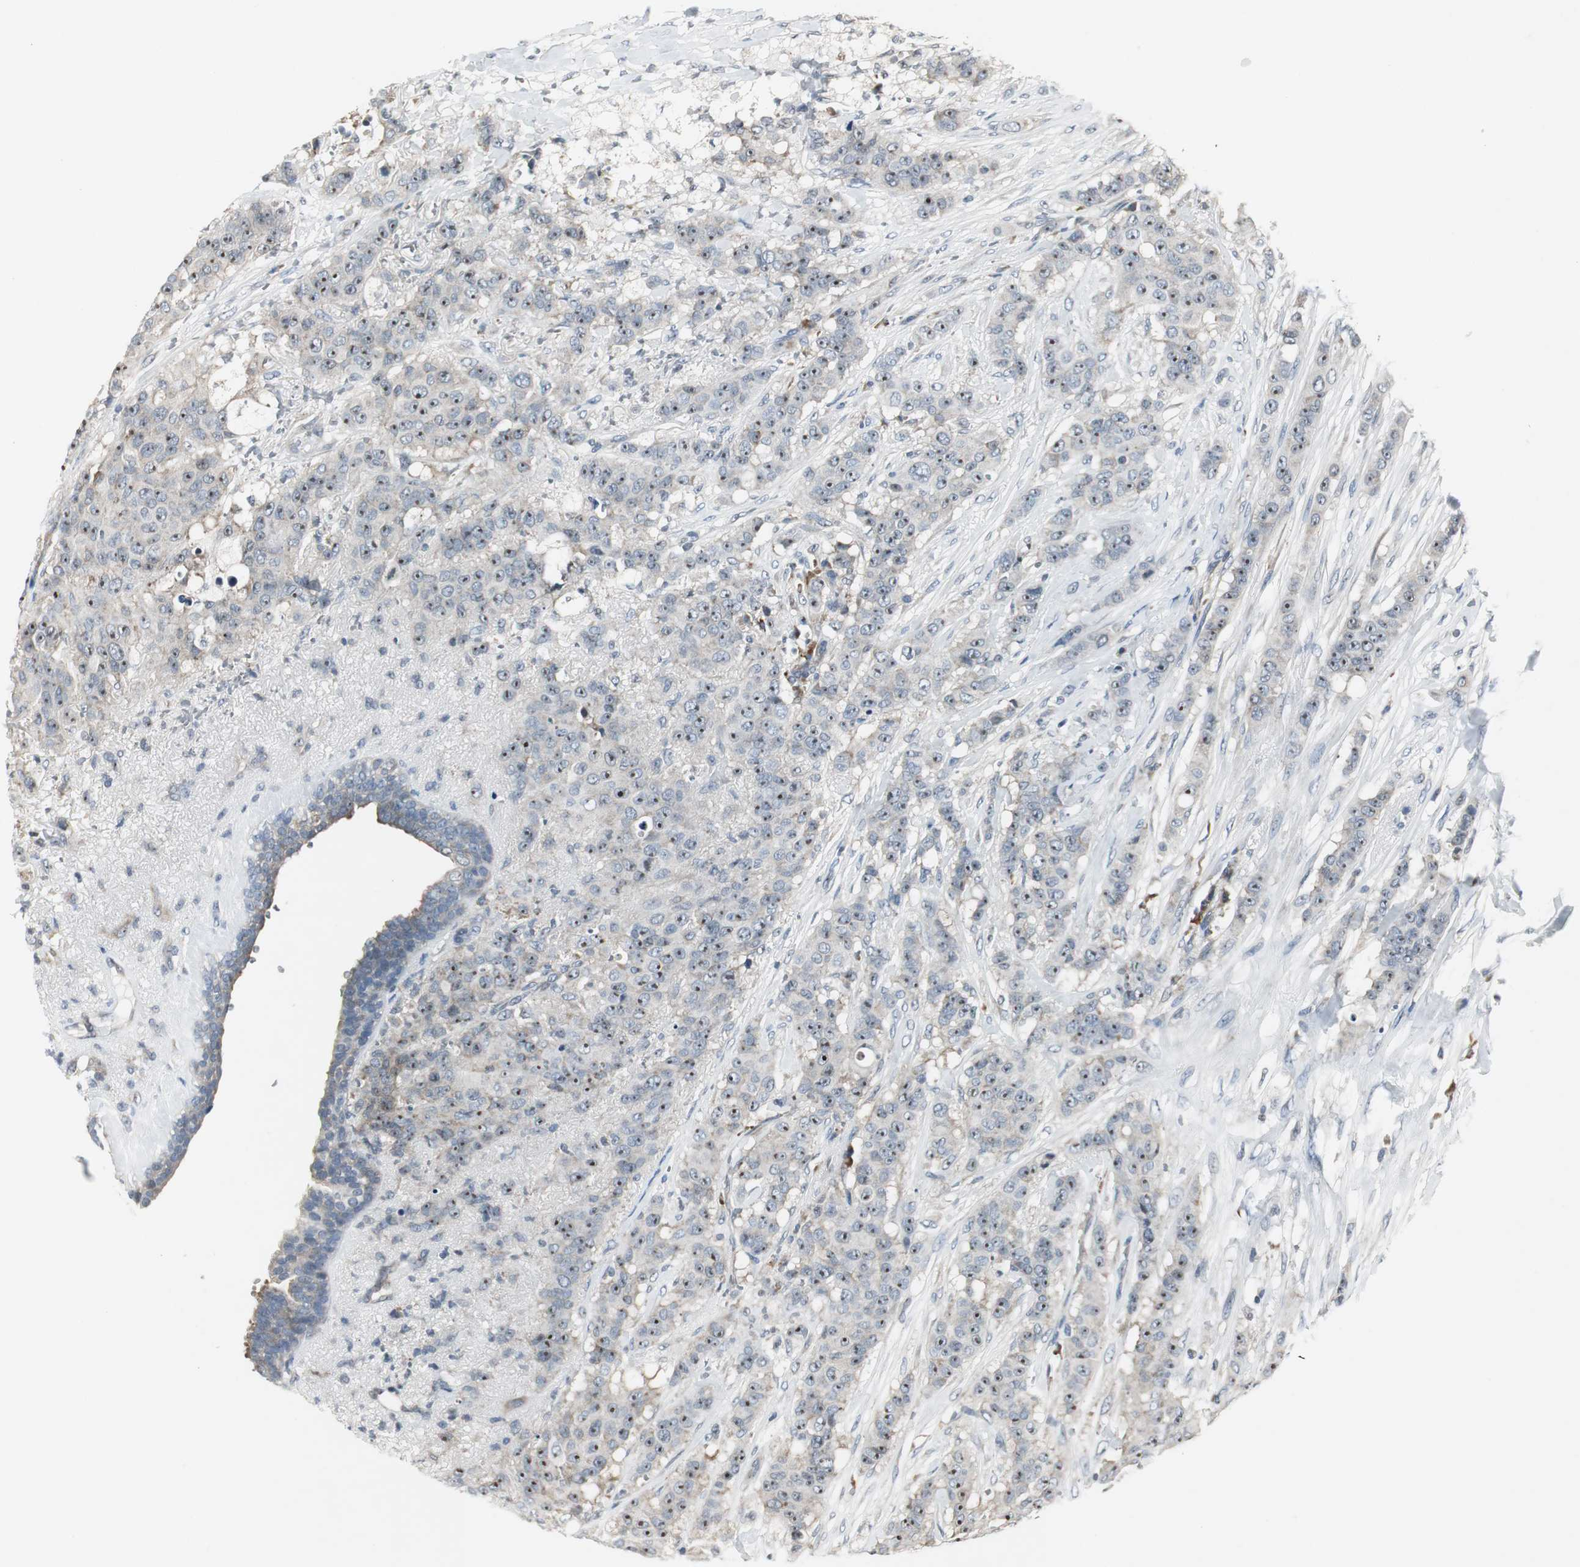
{"staining": {"intensity": "weak", "quantity": "25%-75%", "location": "cytoplasmic/membranous"}, "tissue": "breast cancer", "cell_type": "Tumor cells", "image_type": "cancer", "snomed": [{"axis": "morphology", "description": "Duct carcinoma"}, {"axis": "topography", "description": "Breast"}], "caption": "This is a histology image of immunohistochemistry staining of intraductal carcinoma (breast), which shows weak positivity in the cytoplasmic/membranous of tumor cells.", "gene": "CCT5", "patient": {"sex": "female", "age": 40}}